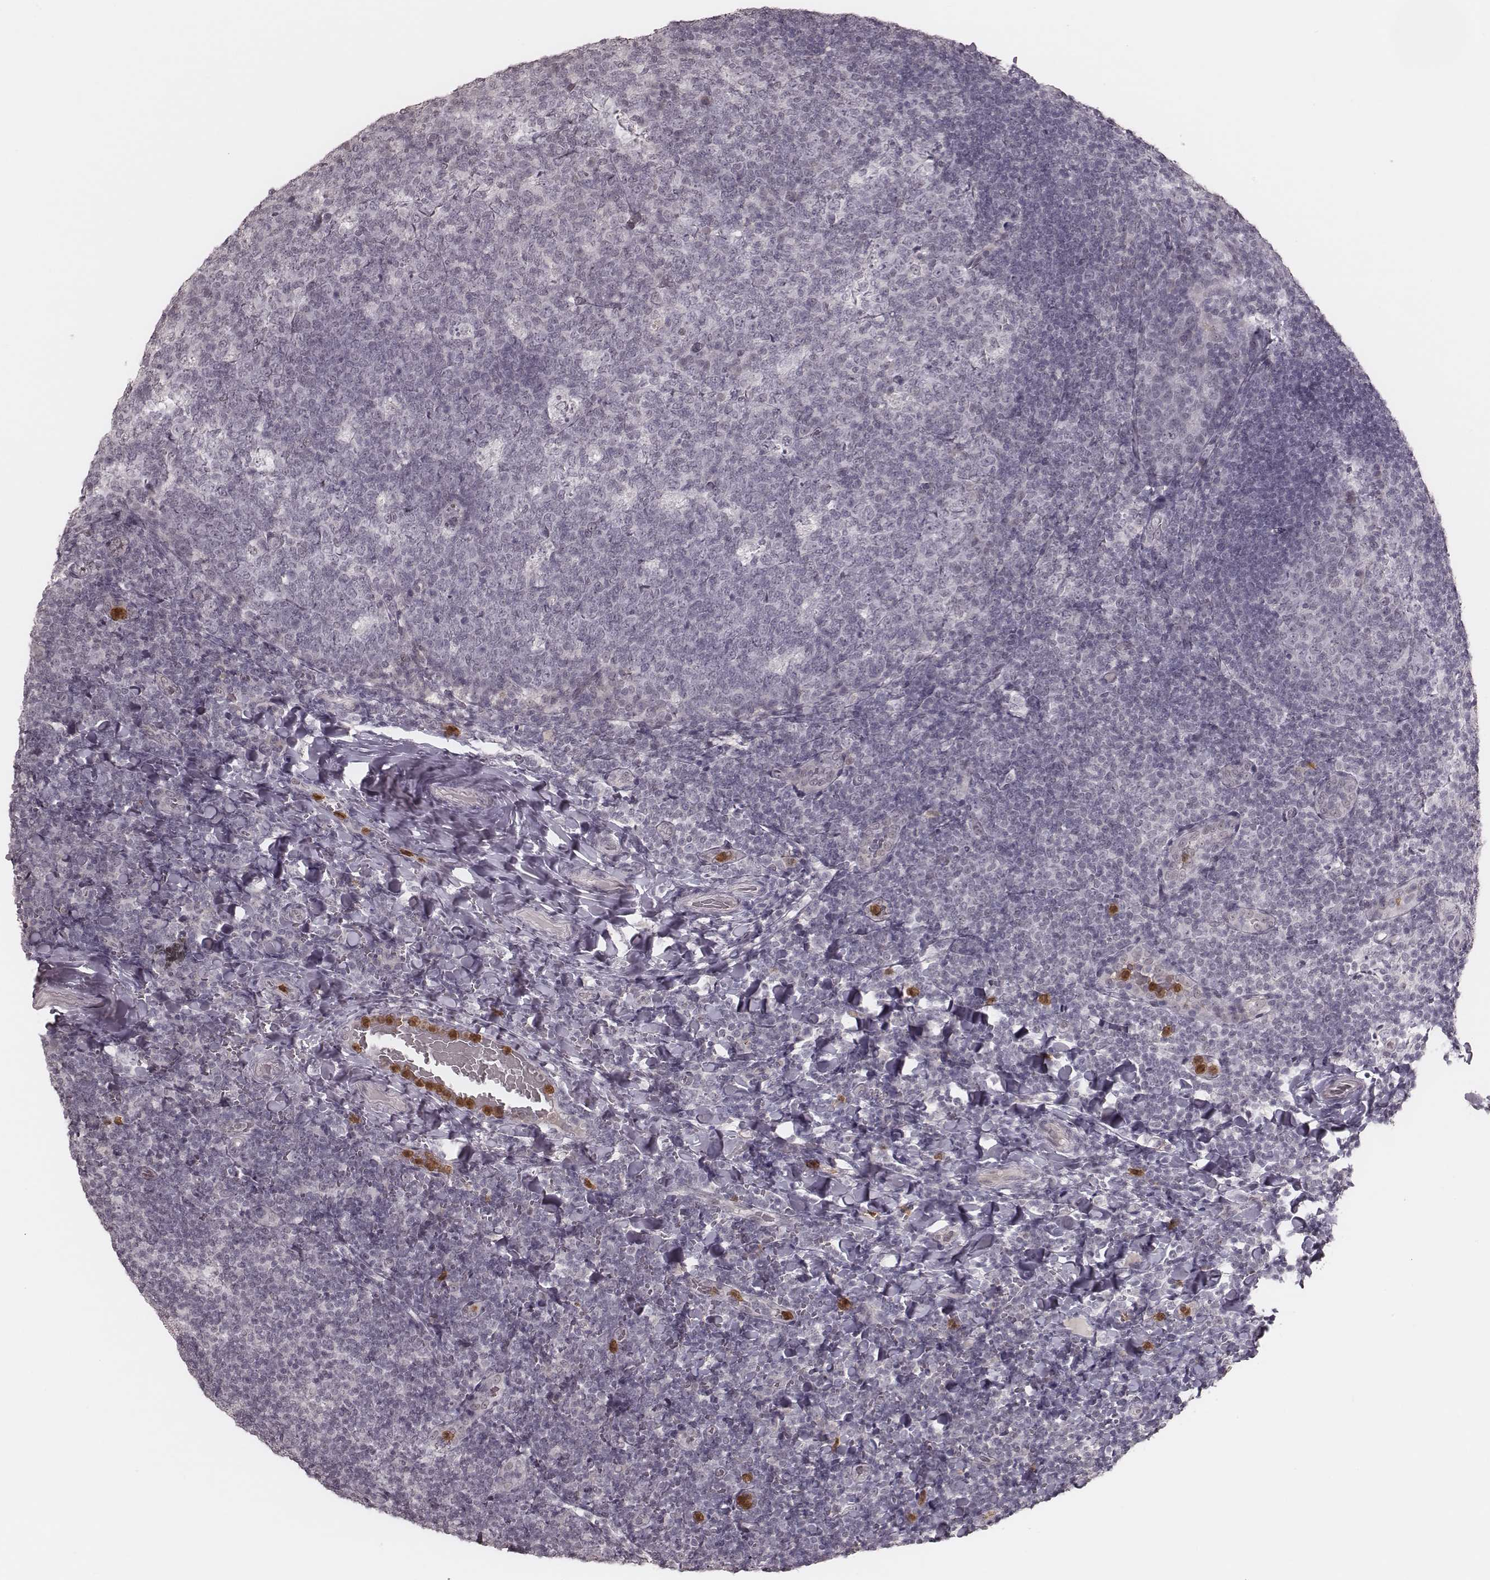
{"staining": {"intensity": "negative", "quantity": "none", "location": "none"}, "tissue": "tonsil", "cell_type": "Germinal center cells", "image_type": "normal", "snomed": [{"axis": "morphology", "description": "Normal tissue, NOS"}, {"axis": "topography", "description": "Tonsil"}], "caption": "Immunohistochemical staining of benign human tonsil reveals no significant staining in germinal center cells.", "gene": "KITLG", "patient": {"sex": "male", "age": 17}}